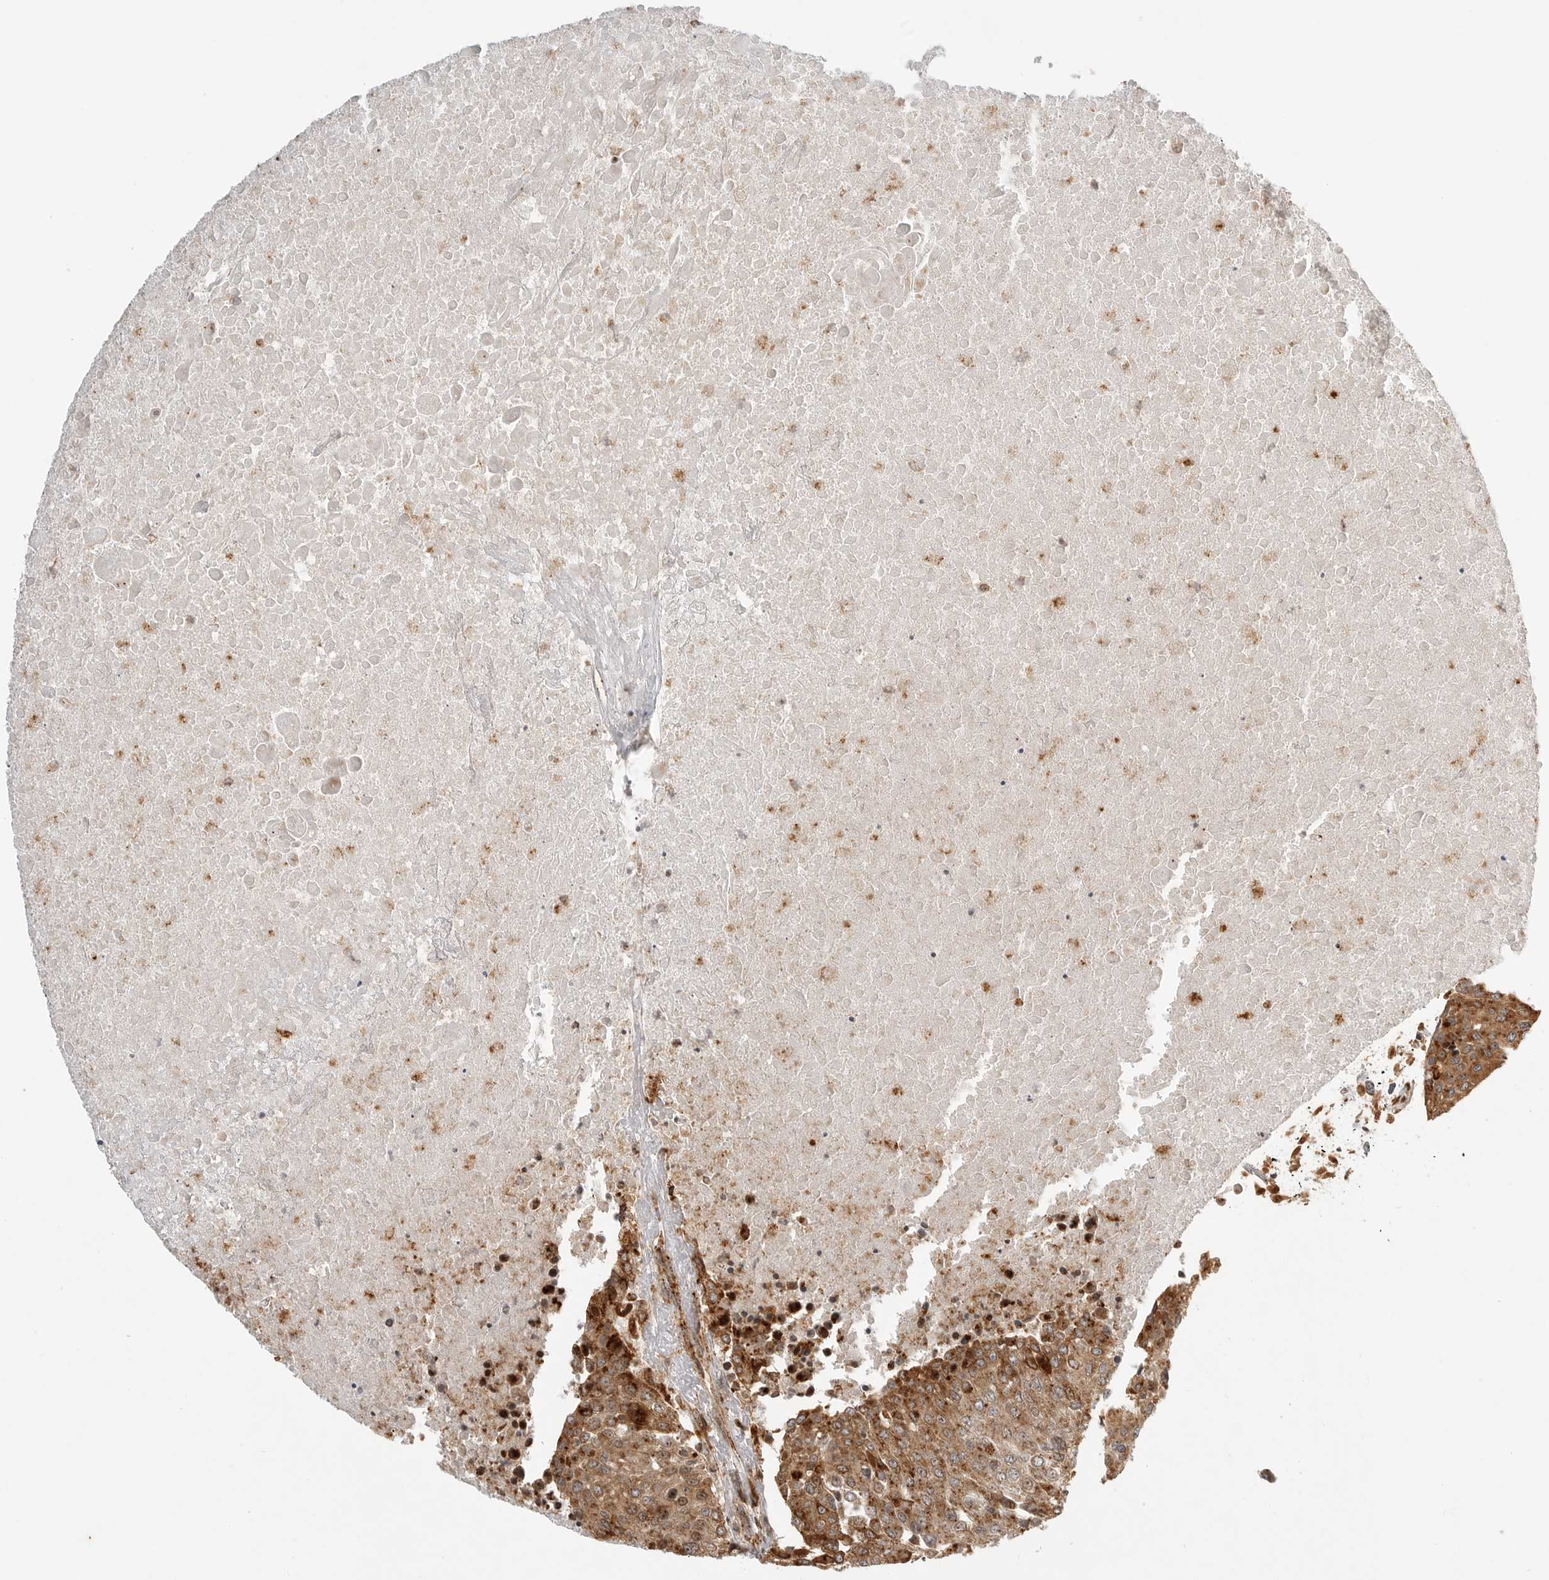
{"staining": {"intensity": "strong", "quantity": ">75%", "location": "cytoplasmic/membranous"}, "tissue": "urothelial cancer", "cell_type": "Tumor cells", "image_type": "cancer", "snomed": [{"axis": "morphology", "description": "Urothelial carcinoma, High grade"}, {"axis": "topography", "description": "Urinary bladder"}], "caption": "Urothelial carcinoma (high-grade) was stained to show a protein in brown. There is high levels of strong cytoplasmic/membranous expression in approximately >75% of tumor cells. Using DAB (brown) and hematoxylin (blue) stains, captured at high magnification using brightfield microscopy.", "gene": "IDUA", "patient": {"sex": "female", "age": 85}}